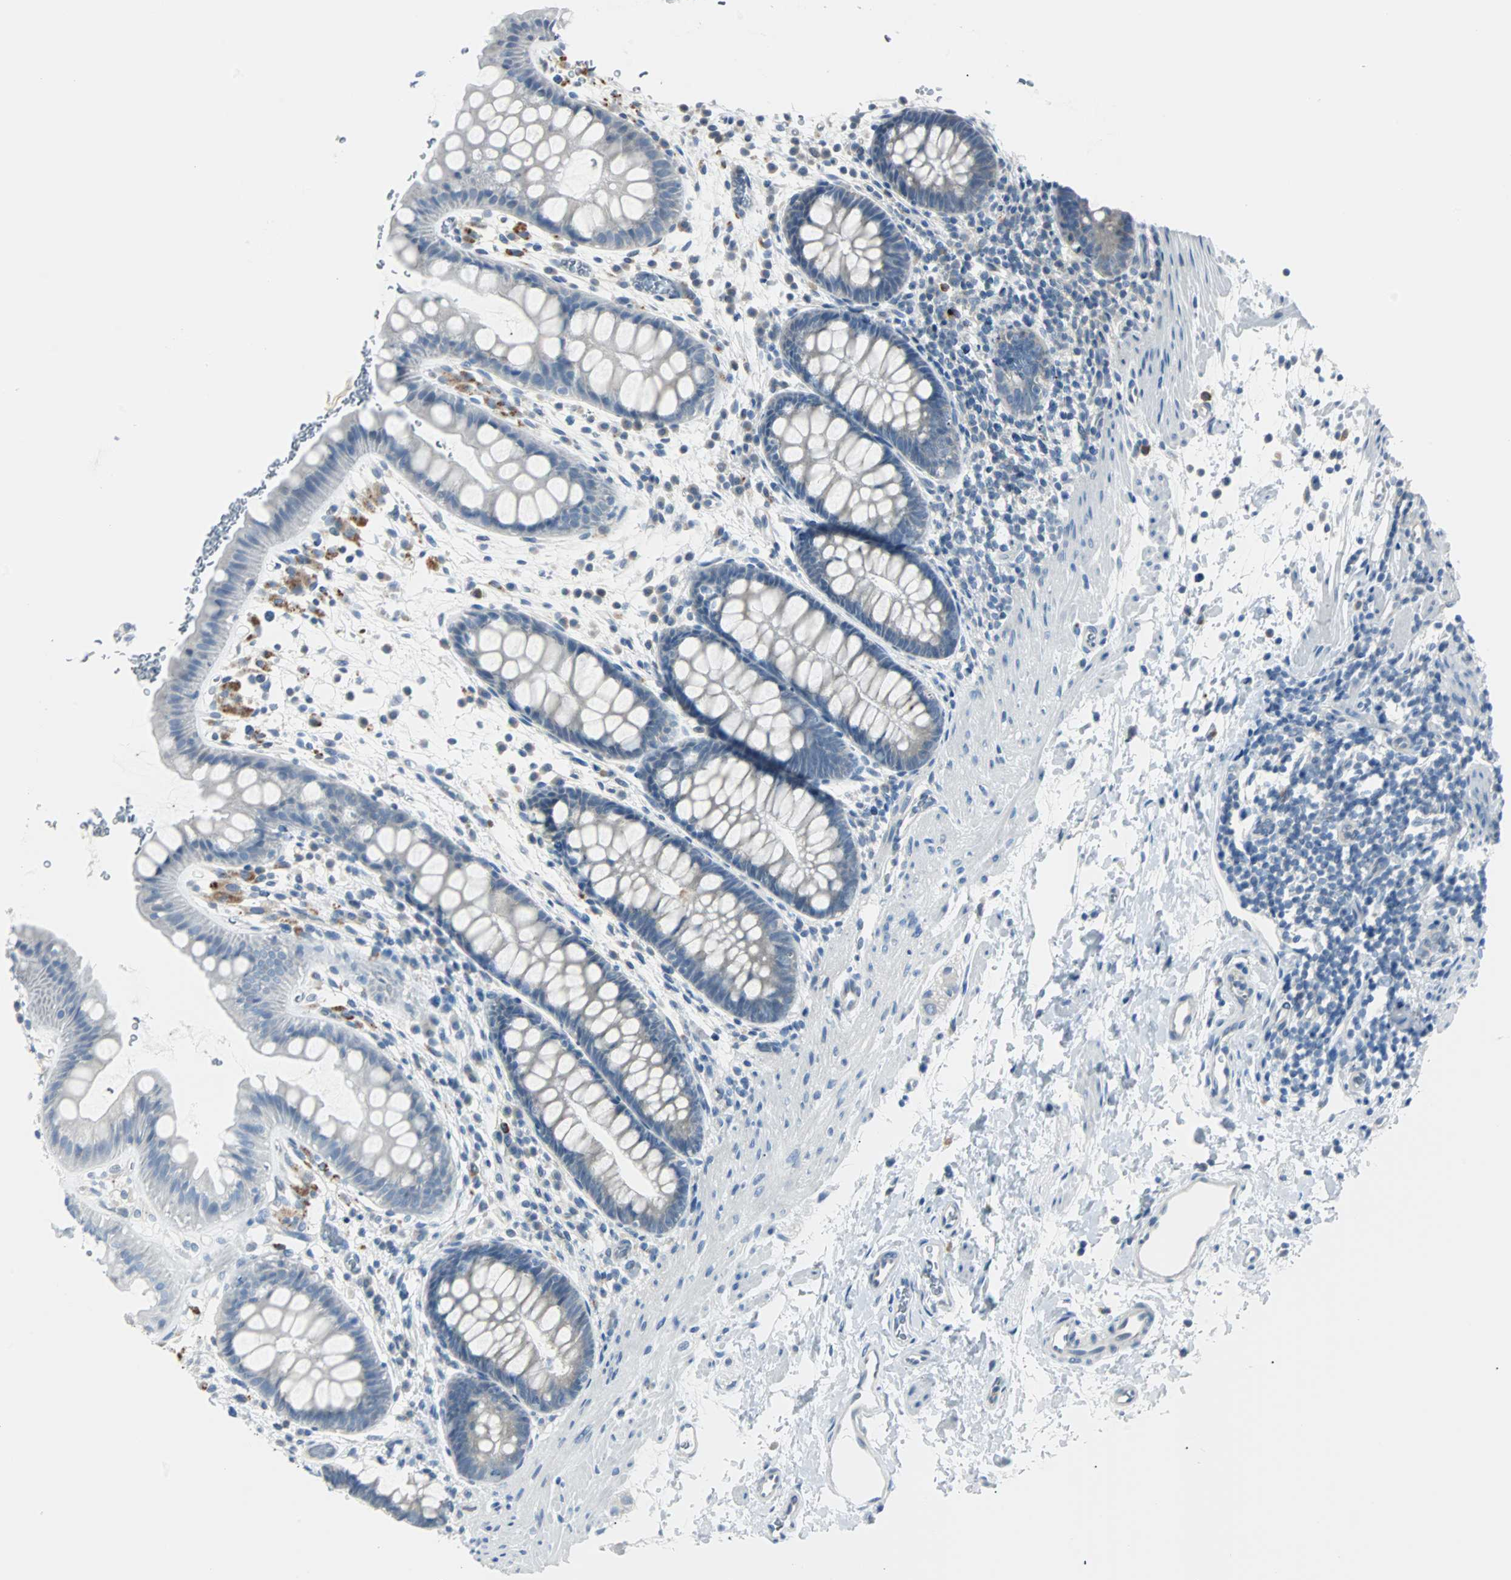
{"staining": {"intensity": "negative", "quantity": "none", "location": "none"}, "tissue": "rectum", "cell_type": "Glandular cells", "image_type": "normal", "snomed": [{"axis": "morphology", "description": "Normal tissue, NOS"}, {"axis": "topography", "description": "Rectum"}], "caption": "IHC image of benign rectum: rectum stained with DAB demonstrates no significant protein expression in glandular cells.", "gene": "RASA1", "patient": {"sex": "female", "age": 24}}